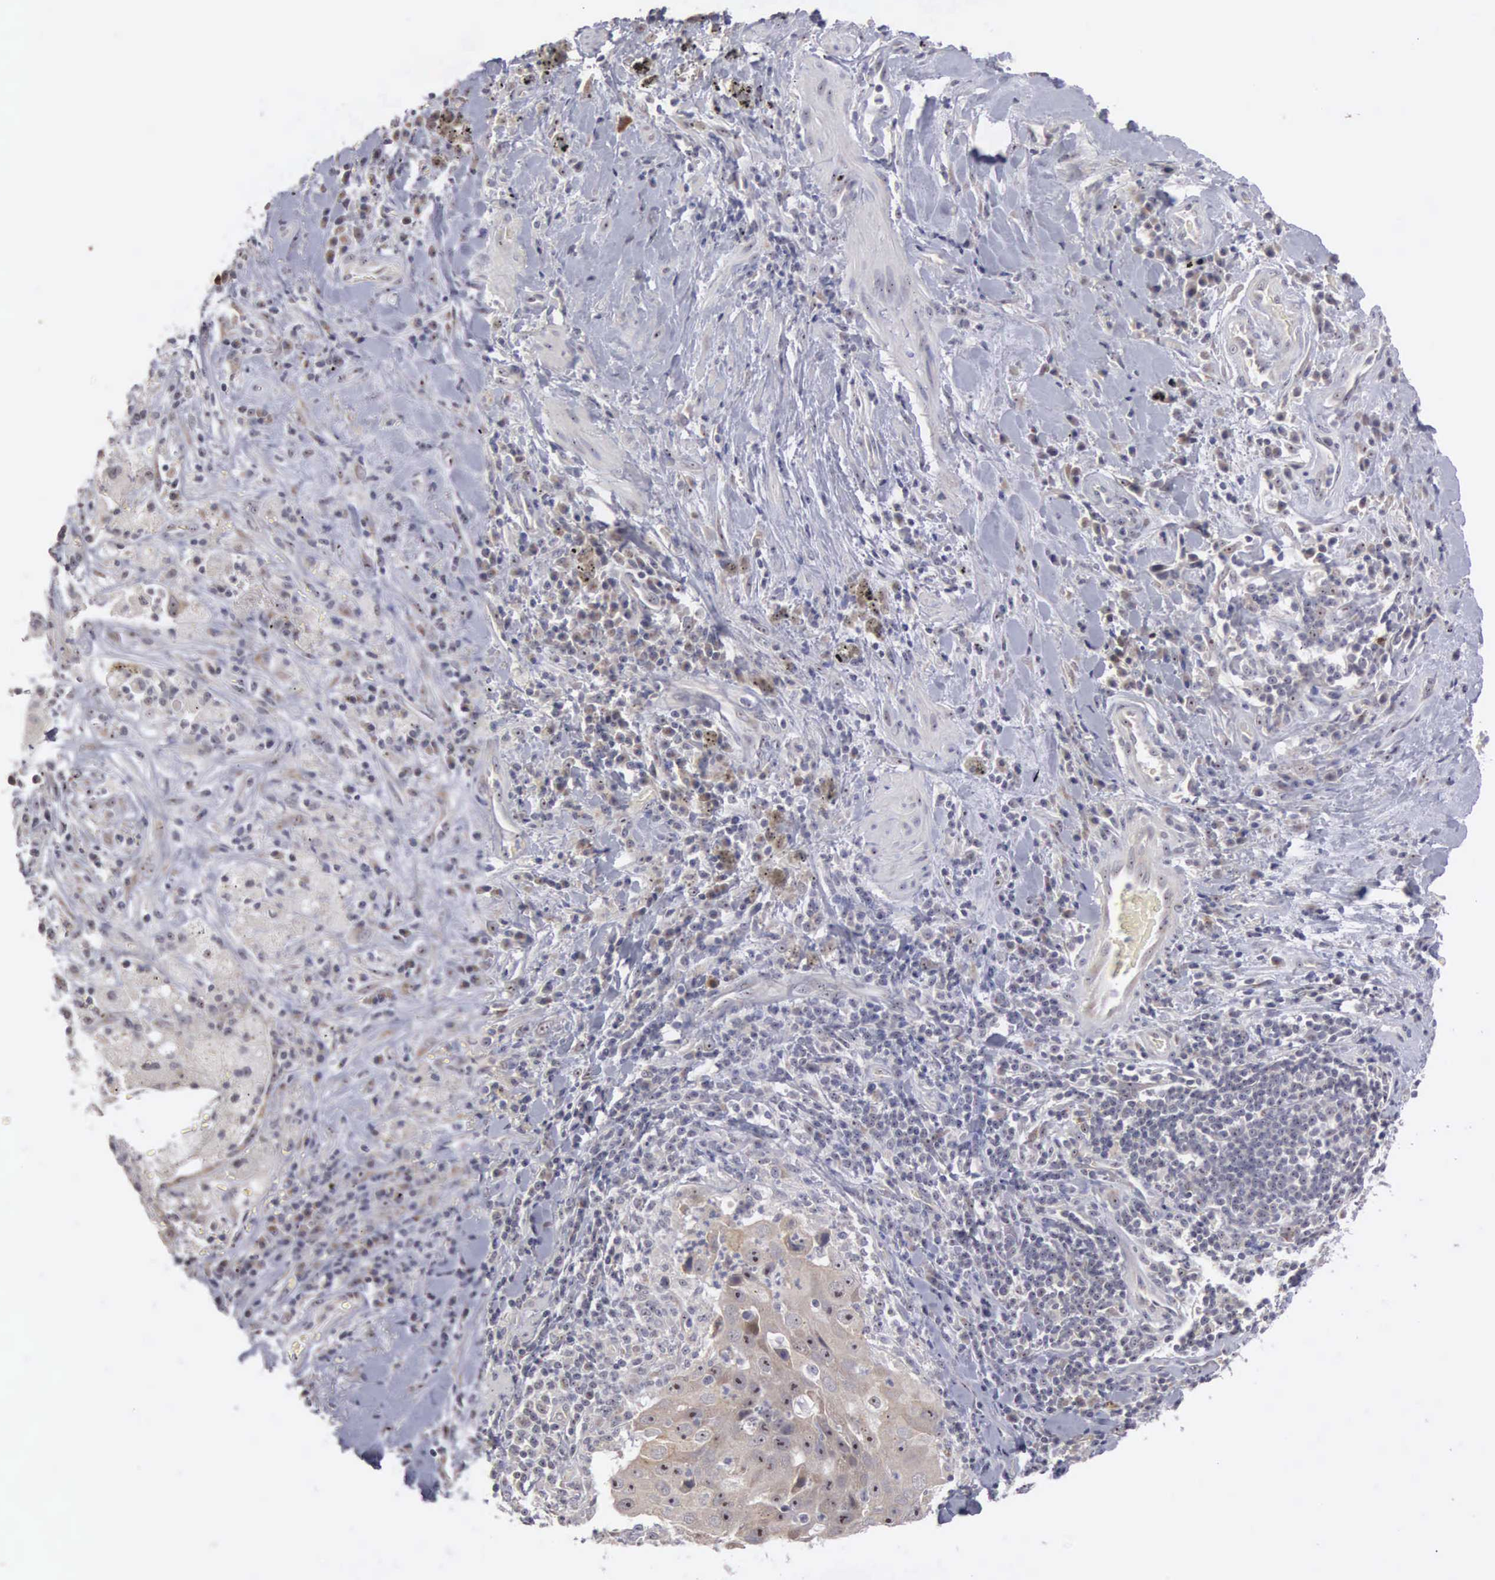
{"staining": {"intensity": "weak", "quantity": "<25%", "location": "cytoplasmic/membranous"}, "tissue": "lung cancer", "cell_type": "Tumor cells", "image_type": "cancer", "snomed": [{"axis": "morphology", "description": "Squamous cell carcinoma, NOS"}, {"axis": "topography", "description": "Lung"}], "caption": "This is a image of immunohistochemistry staining of squamous cell carcinoma (lung), which shows no positivity in tumor cells. (Stains: DAB (3,3'-diaminobenzidine) IHC with hematoxylin counter stain, Microscopy: brightfield microscopy at high magnification).", "gene": "AMN", "patient": {"sex": "male", "age": 64}}